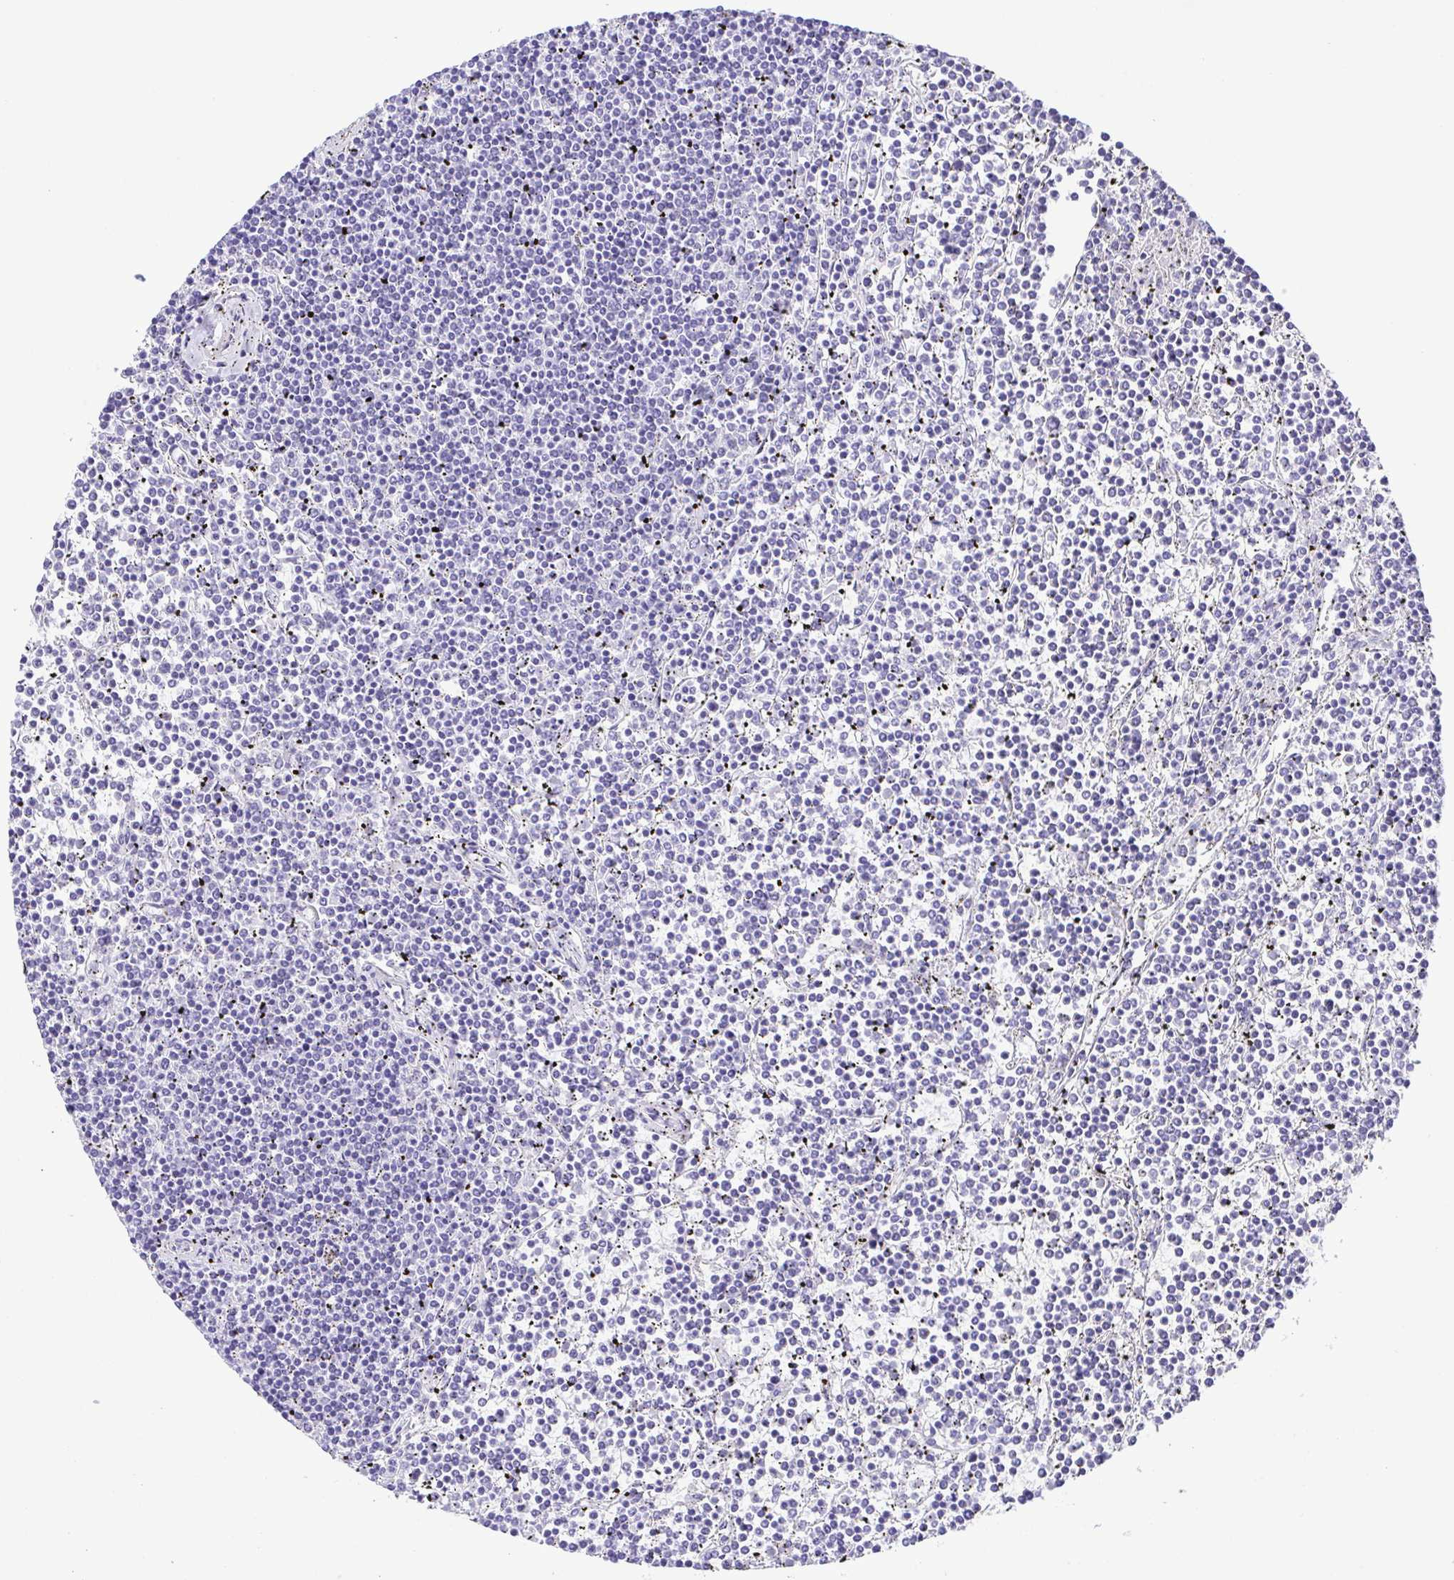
{"staining": {"intensity": "negative", "quantity": "none", "location": "none"}, "tissue": "lymphoma", "cell_type": "Tumor cells", "image_type": "cancer", "snomed": [{"axis": "morphology", "description": "Malignant lymphoma, non-Hodgkin's type, Low grade"}, {"axis": "topography", "description": "Spleen"}], "caption": "The histopathology image demonstrates no significant expression in tumor cells of malignant lymphoma, non-Hodgkin's type (low-grade).", "gene": "PAK3", "patient": {"sex": "female", "age": 19}}